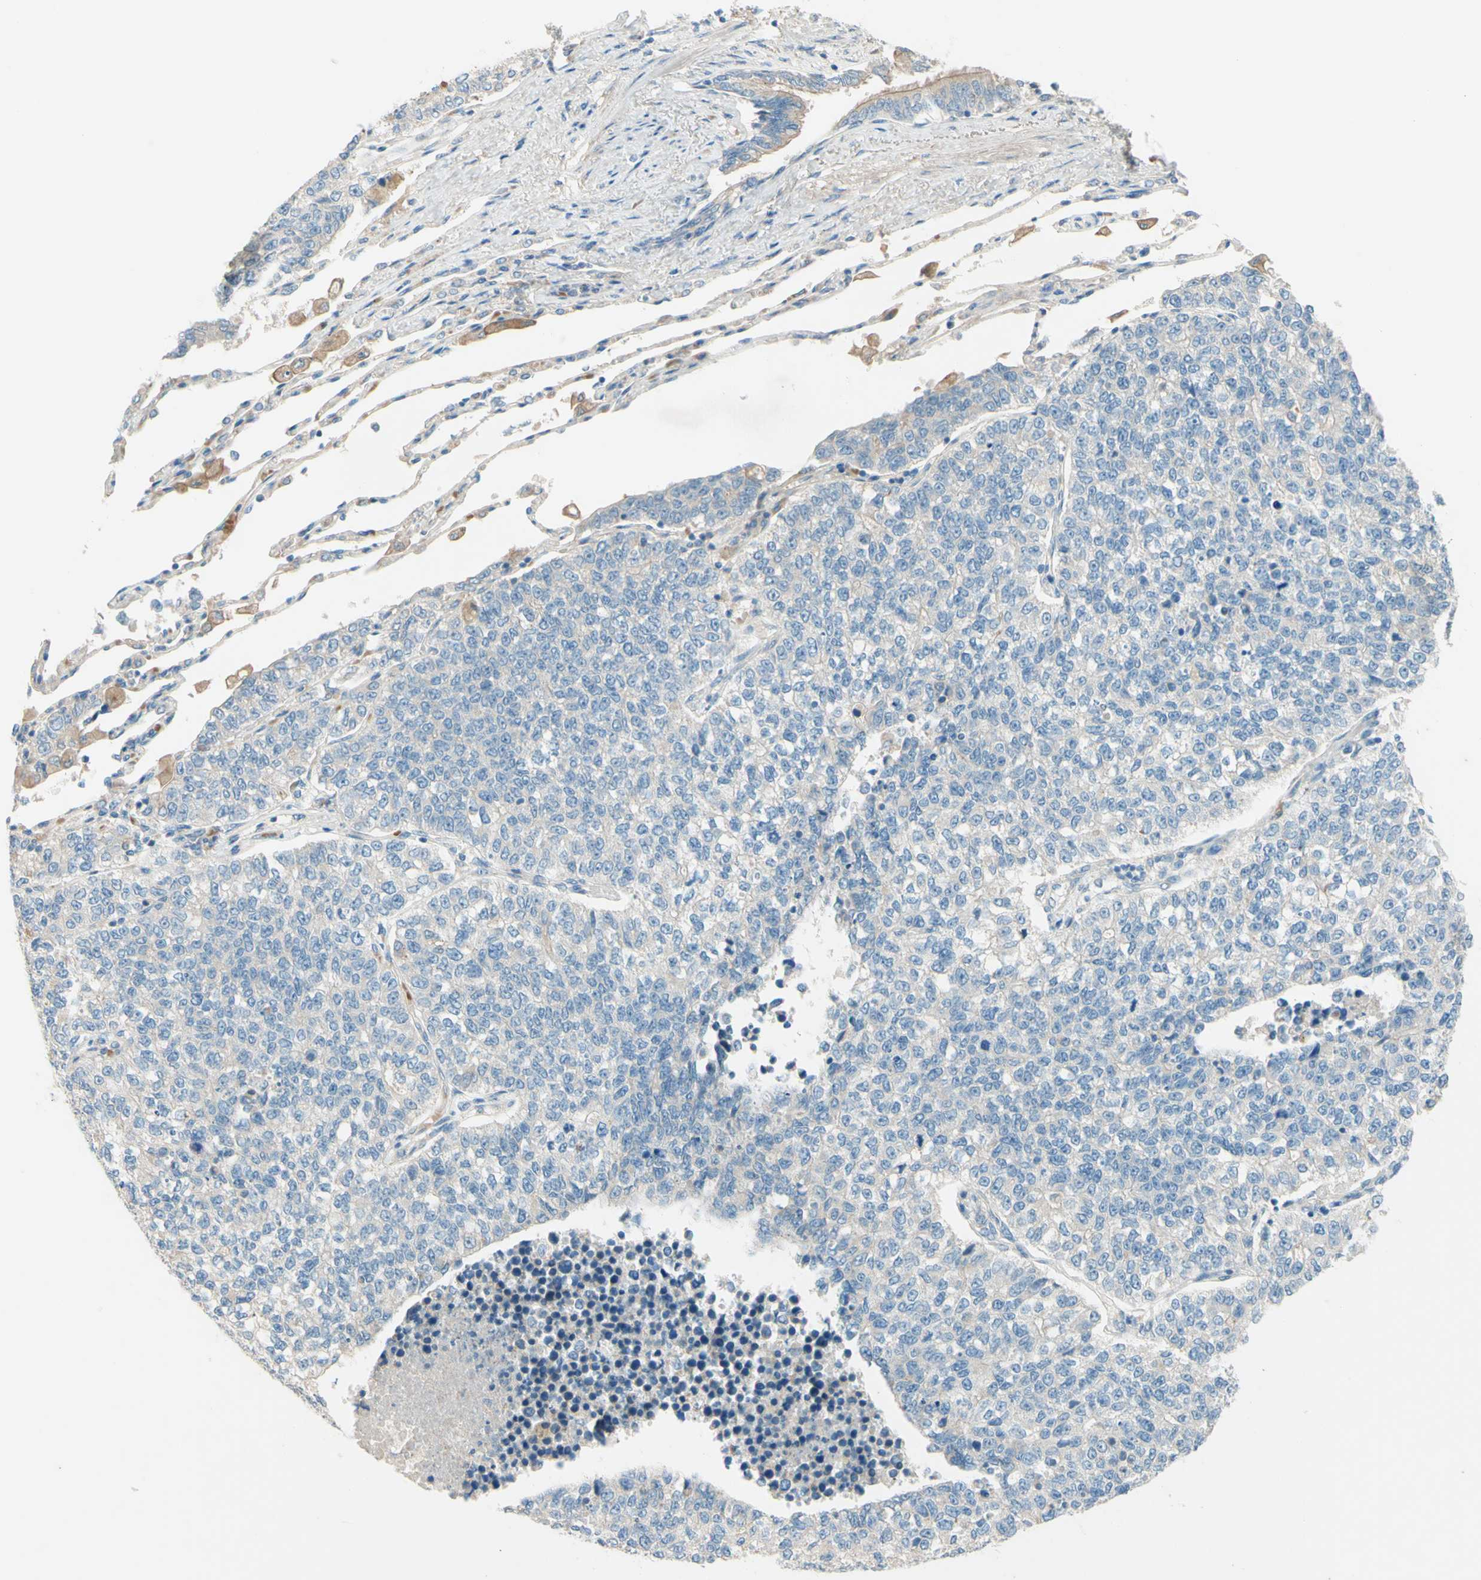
{"staining": {"intensity": "negative", "quantity": "none", "location": "none"}, "tissue": "lung cancer", "cell_type": "Tumor cells", "image_type": "cancer", "snomed": [{"axis": "morphology", "description": "Adenocarcinoma, NOS"}, {"axis": "topography", "description": "Lung"}], "caption": "Immunohistochemical staining of human lung cancer (adenocarcinoma) demonstrates no significant expression in tumor cells.", "gene": "IL2", "patient": {"sex": "male", "age": 49}}